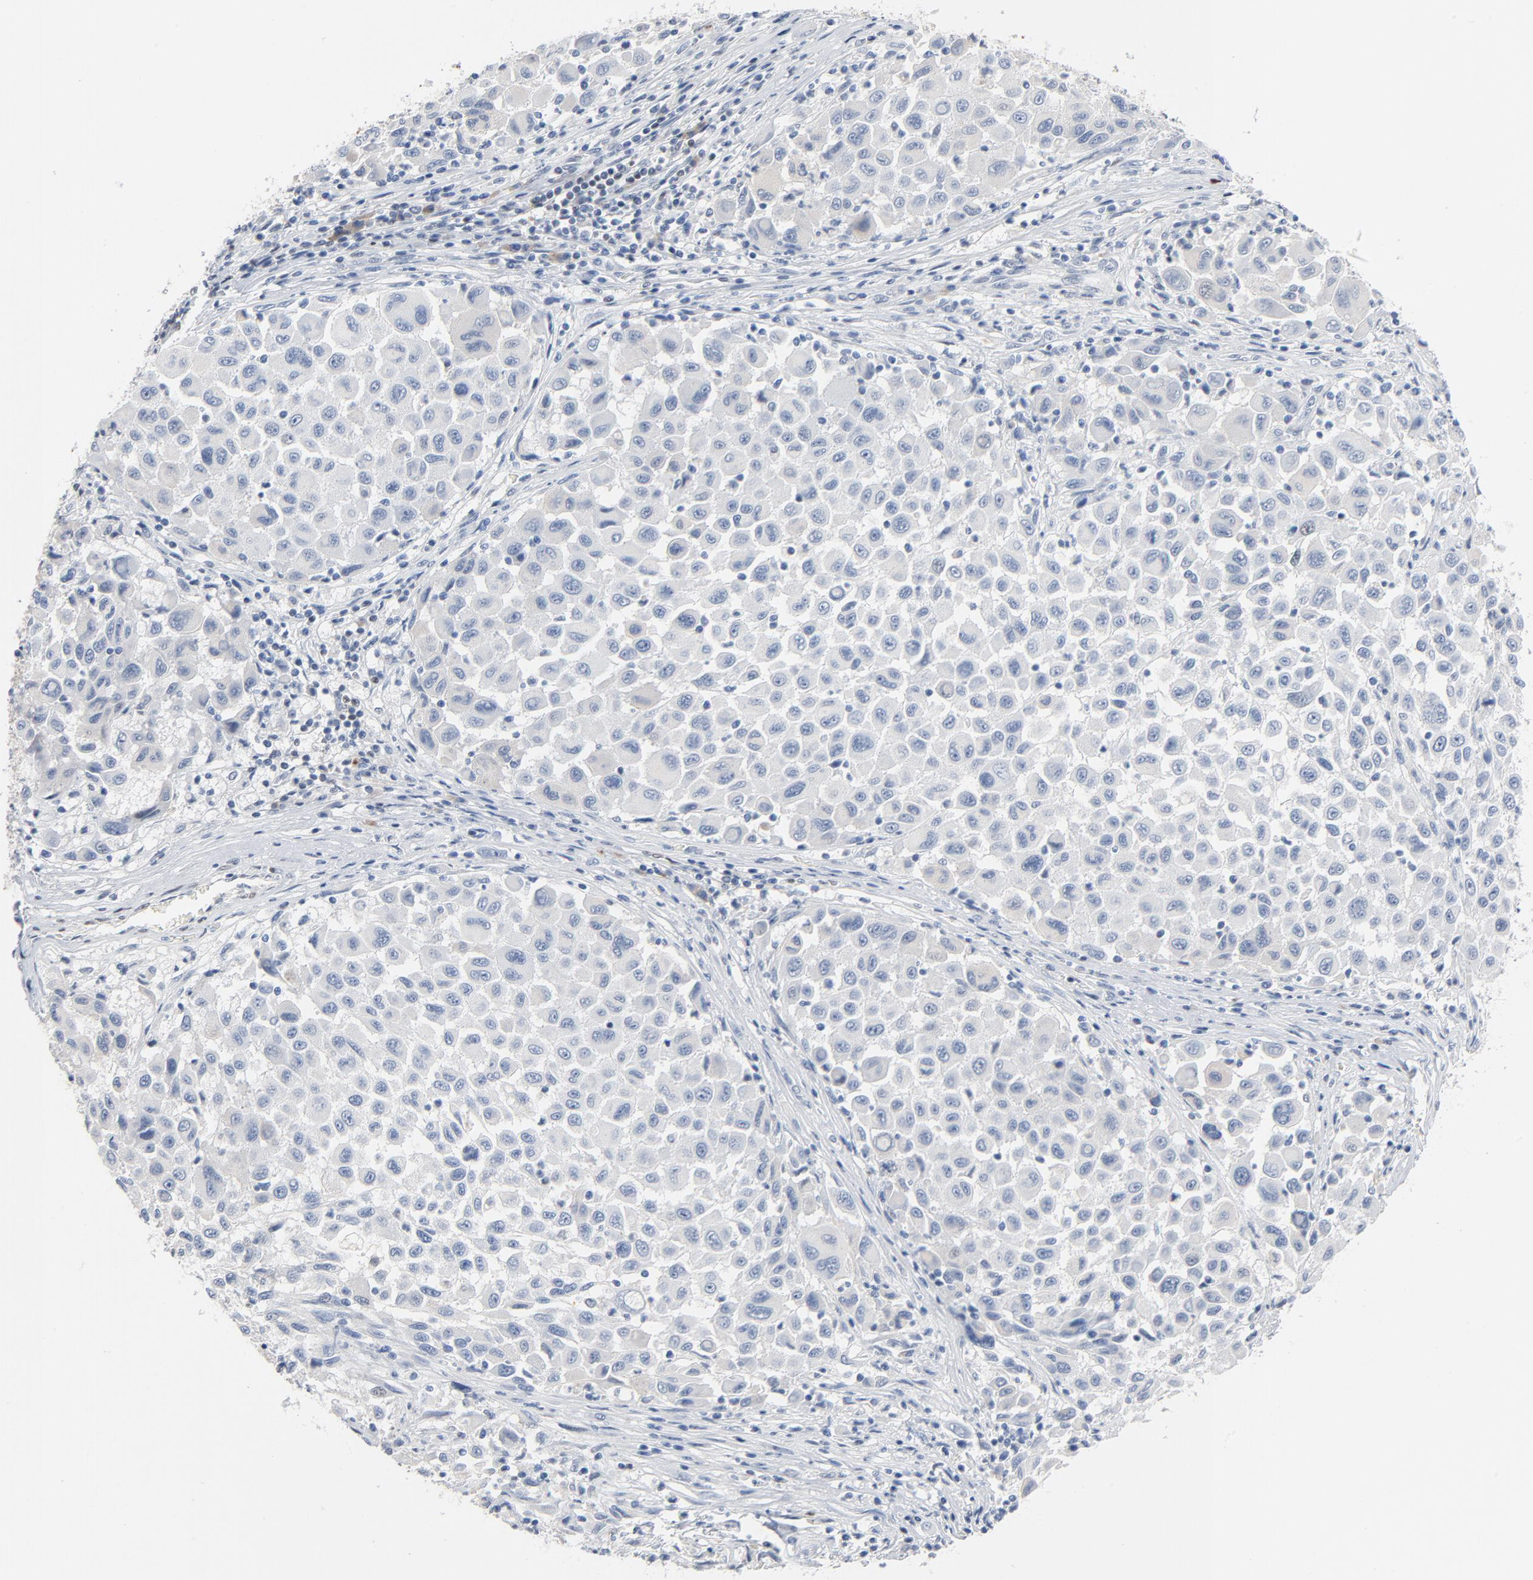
{"staining": {"intensity": "negative", "quantity": "none", "location": "none"}, "tissue": "melanoma", "cell_type": "Tumor cells", "image_type": "cancer", "snomed": [{"axis": "morphology", "description": "Malignant melanoma, Metastatic site"}, {"axis": "topography", "description": "Lymph node"}], "caption": "Tumor cells are negative for protein expression in human melanoma.", "gene": "FOXP1", "patient": {"sex": "male", "age": 61}}